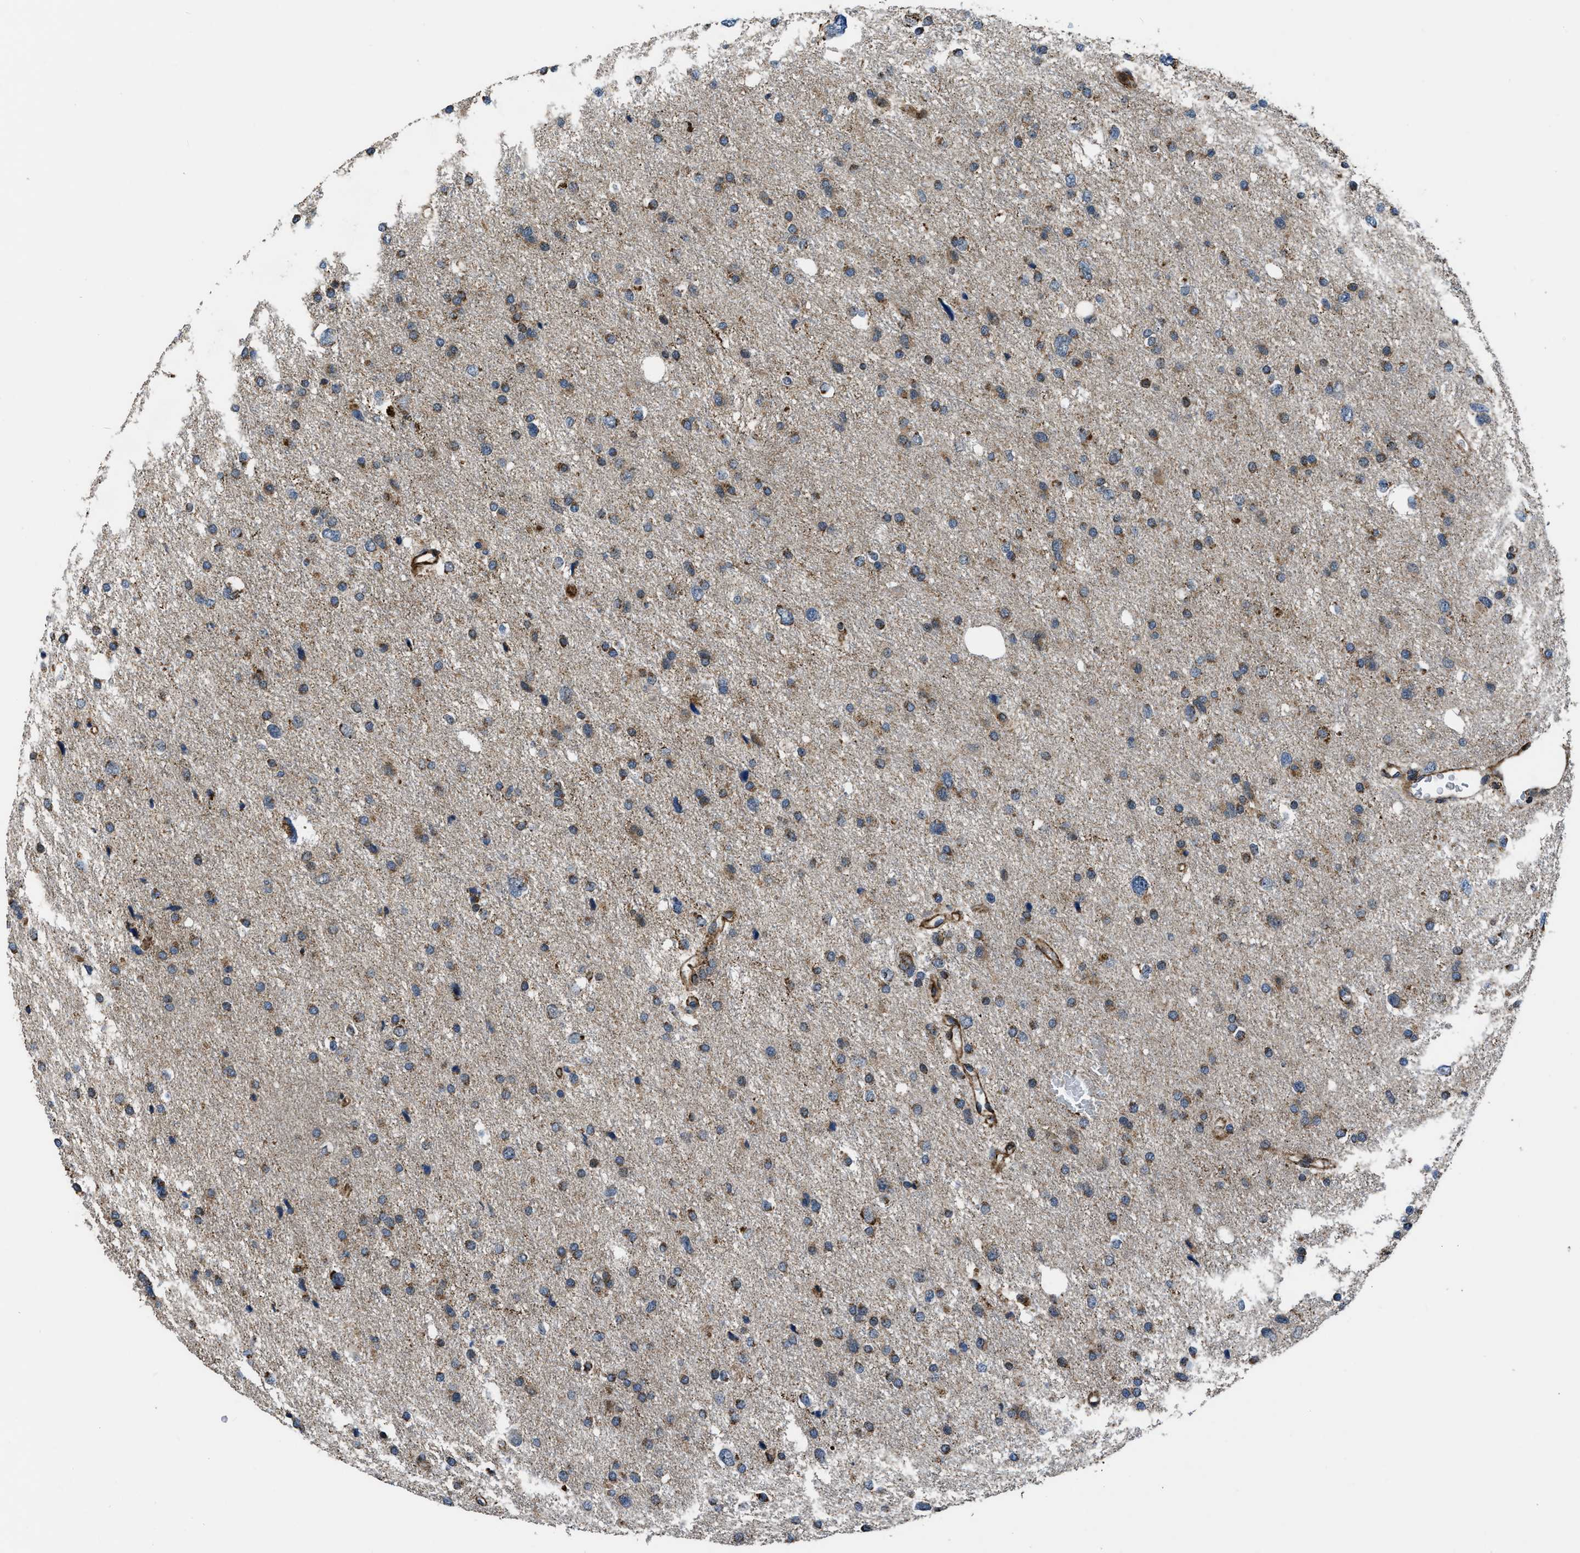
{"staining": {"intensity": "moderate", "quantity": ">75%", "location": "cytoplasmic/membranous"}, "tissue": "glioma", "cell_type": "Tumor cells", "image_type": "cancer", "snomed": [{"axis": "morphology", "description": "Glioma, malignant, Low grade"}, {"axis": "topography", "description": "Brain"}], "caption": "This is a photomicrograph of IHC staining of glioma, which shows moderate staining in the cytoplasmic/membranous of tumor cells.", "gene": "GSDME", "patient": {"sex": "female", "age": 37}}